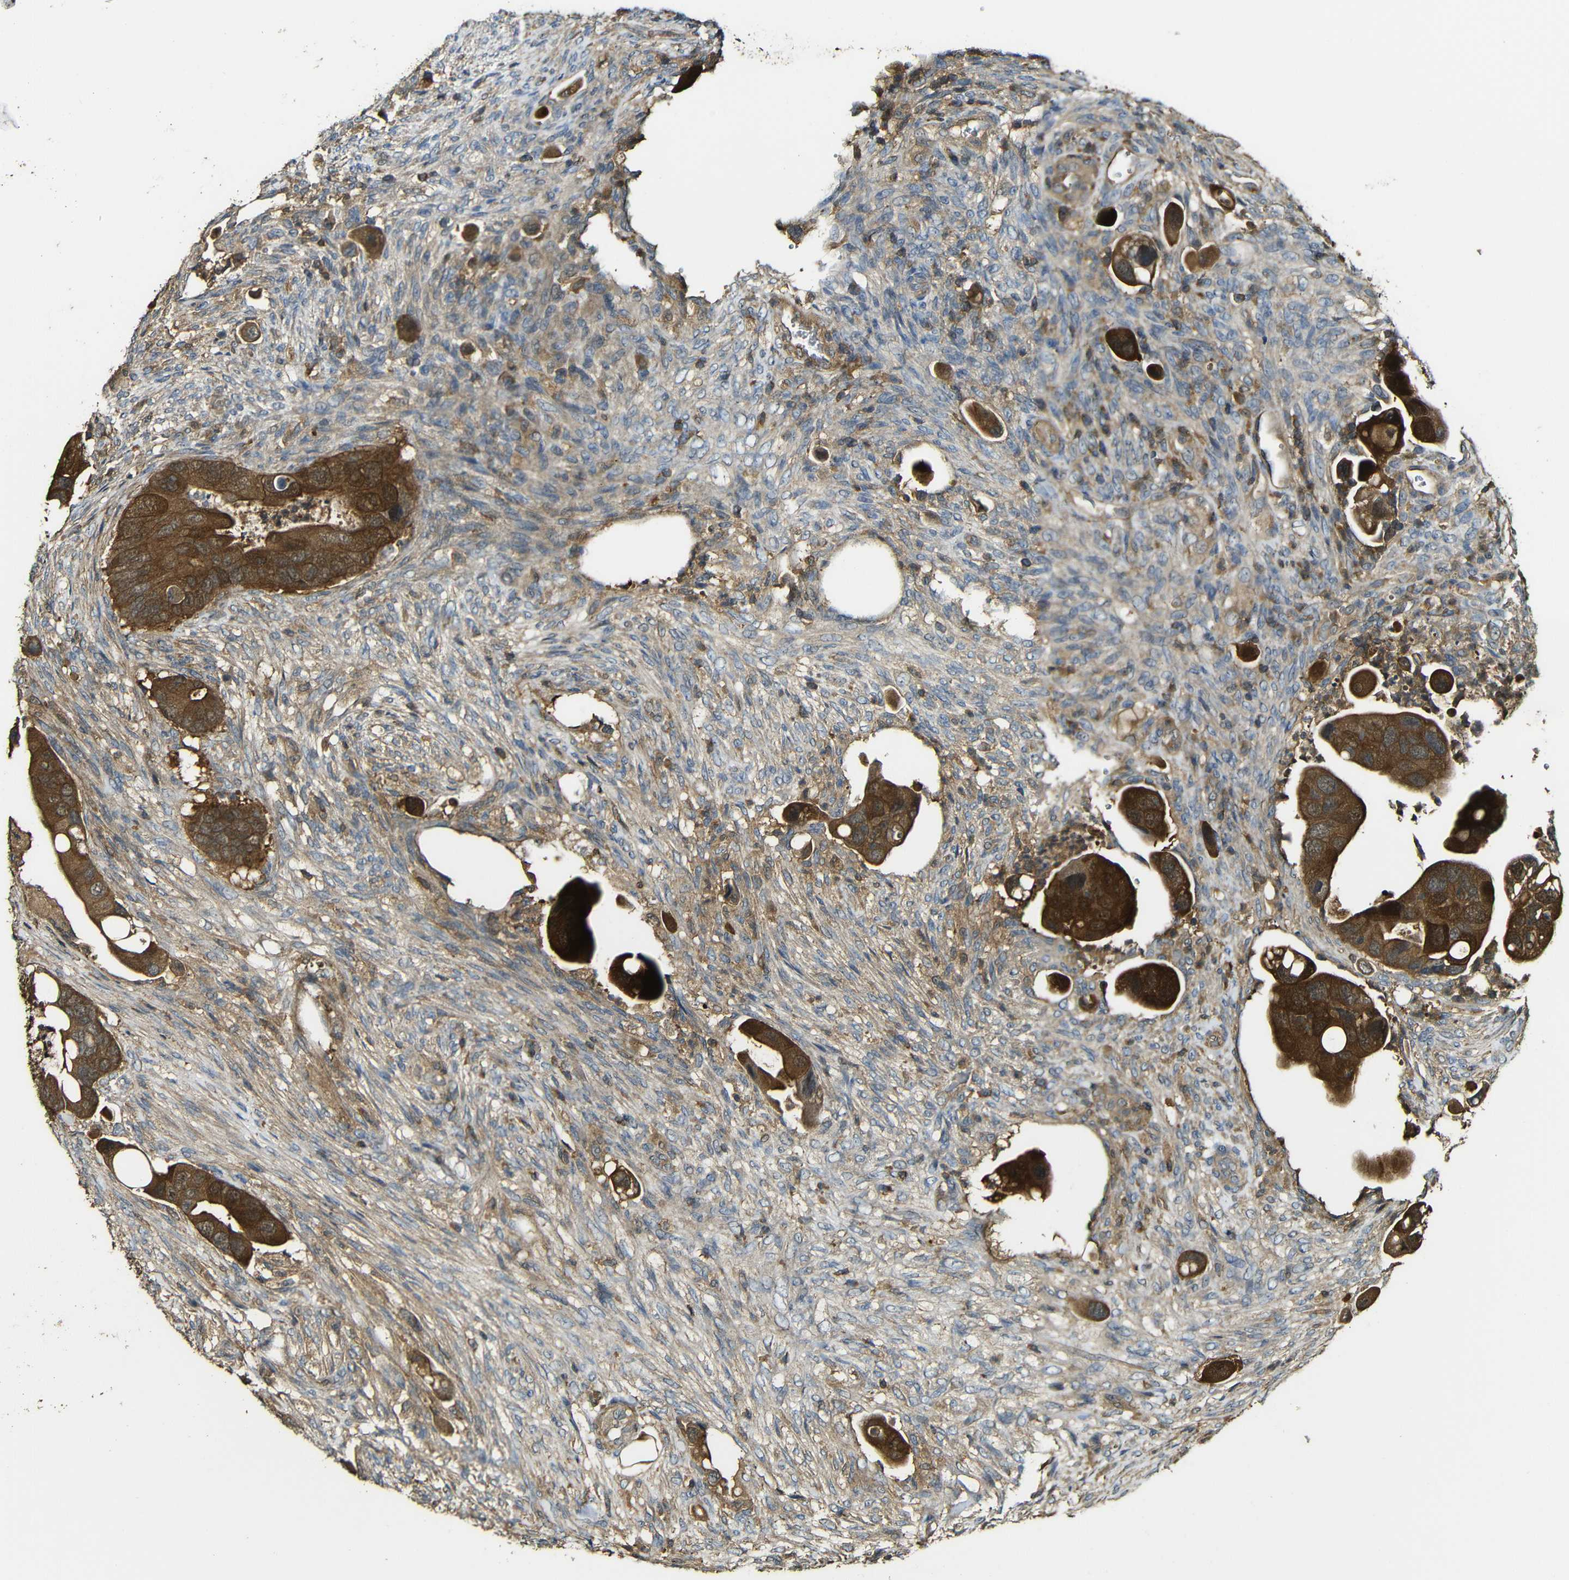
{"staining": {"intensity": "strong", "quantity": ">75%", "location": "cytoplasmic/membranous"}, "tissue": "colorectal cancer", "cell_type": "Tumor cells", "image_type": "cancer", "snomed": [{"axis": "morphology", "description": "Adenocarcinoma, NOS"}, {"axis": "topography", "description": "Rectum"}], "caption": "Strong cytoplasmic/membranous staining for a protein is appreciated in about >75% of tumor cells of colorectal cancer using immunohistochemistry.", "gene": "CASP8", "patient": {"sex": "female", "age": 57}}